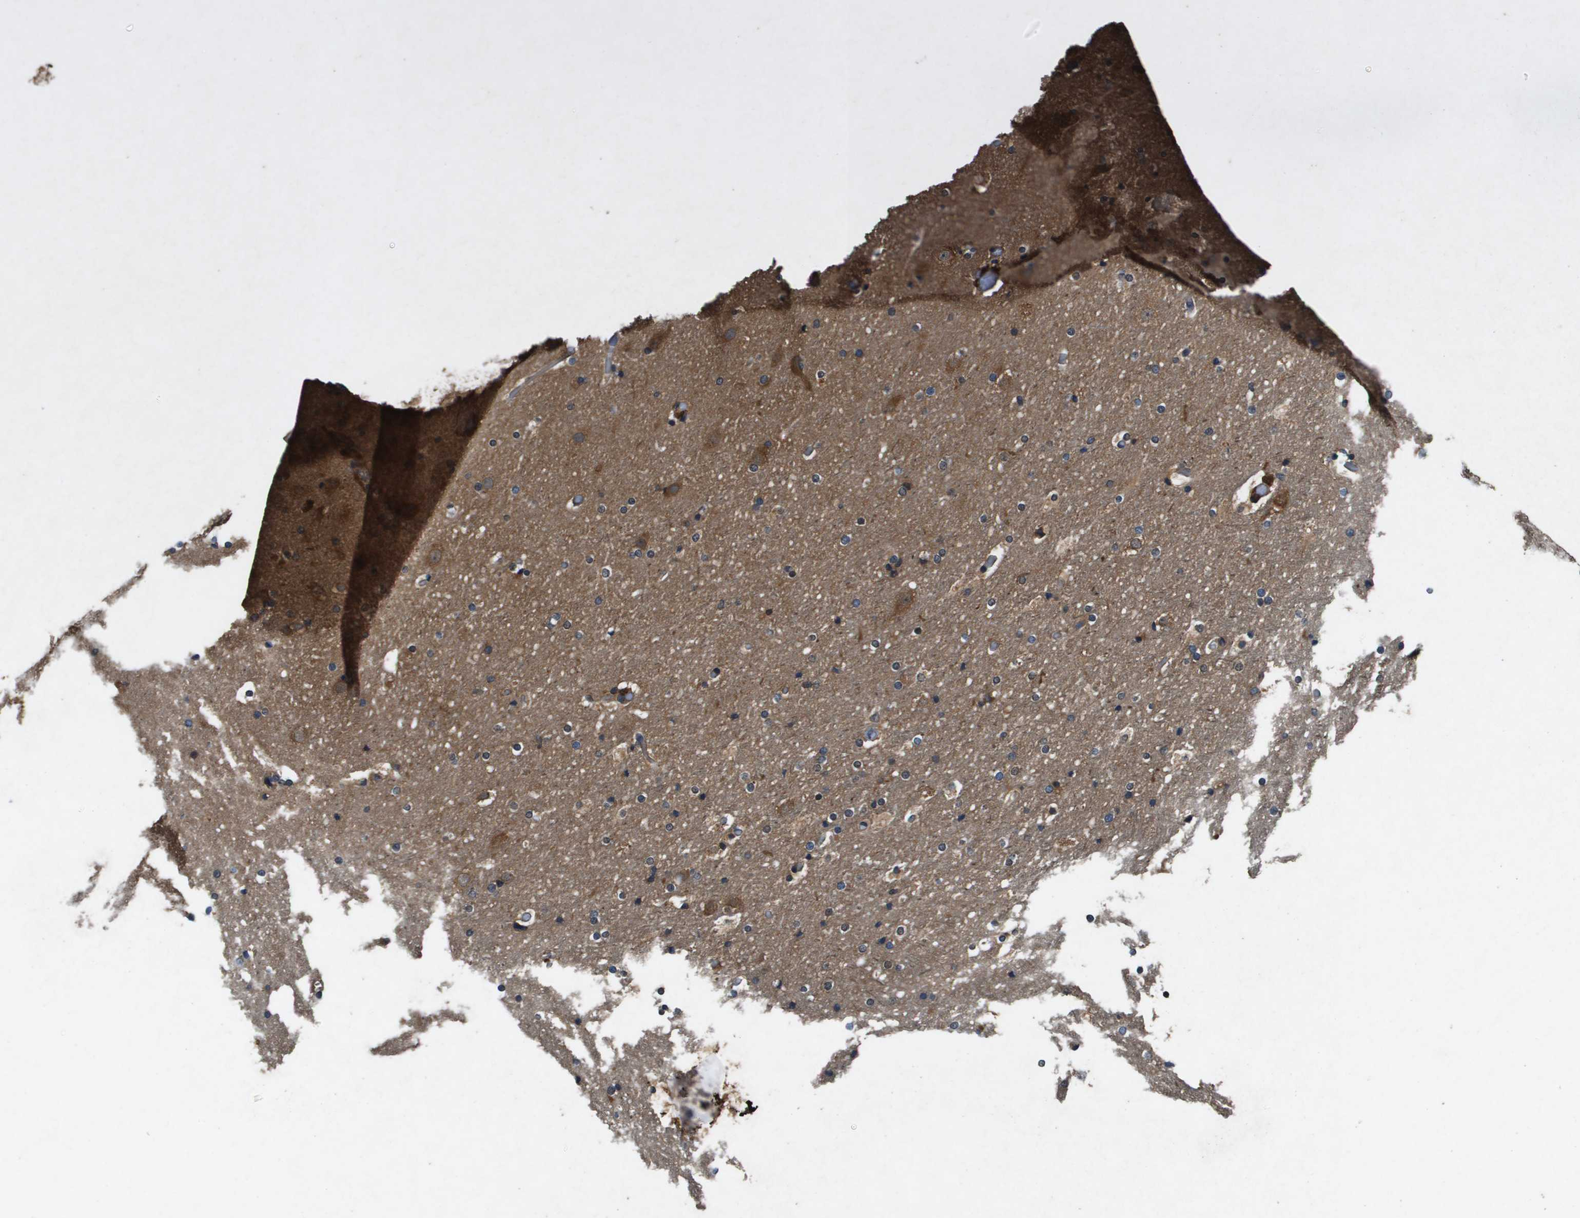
{"staining": {"intensity": "moderate", "quantity": "25%-75%", "location": "cytoplasmic/membranous"}, "tissue": "cerebral cortex", "cell_type": "Endothelial cells", "image_type": "normal", "snomed": [{"axis": "morphology", "description": "Normal tissue, NOS"}, {"axis": "topography", "description": "Cerebral cortex"}], "caption": "A medium amount of moderate cytoplasmic/membranous staining is identified in approximately 25%-75% of endothelial cells in normal cerebral cortex.", "gene": "PTPRT", "patient": {"sex": "male", "age": 57}}